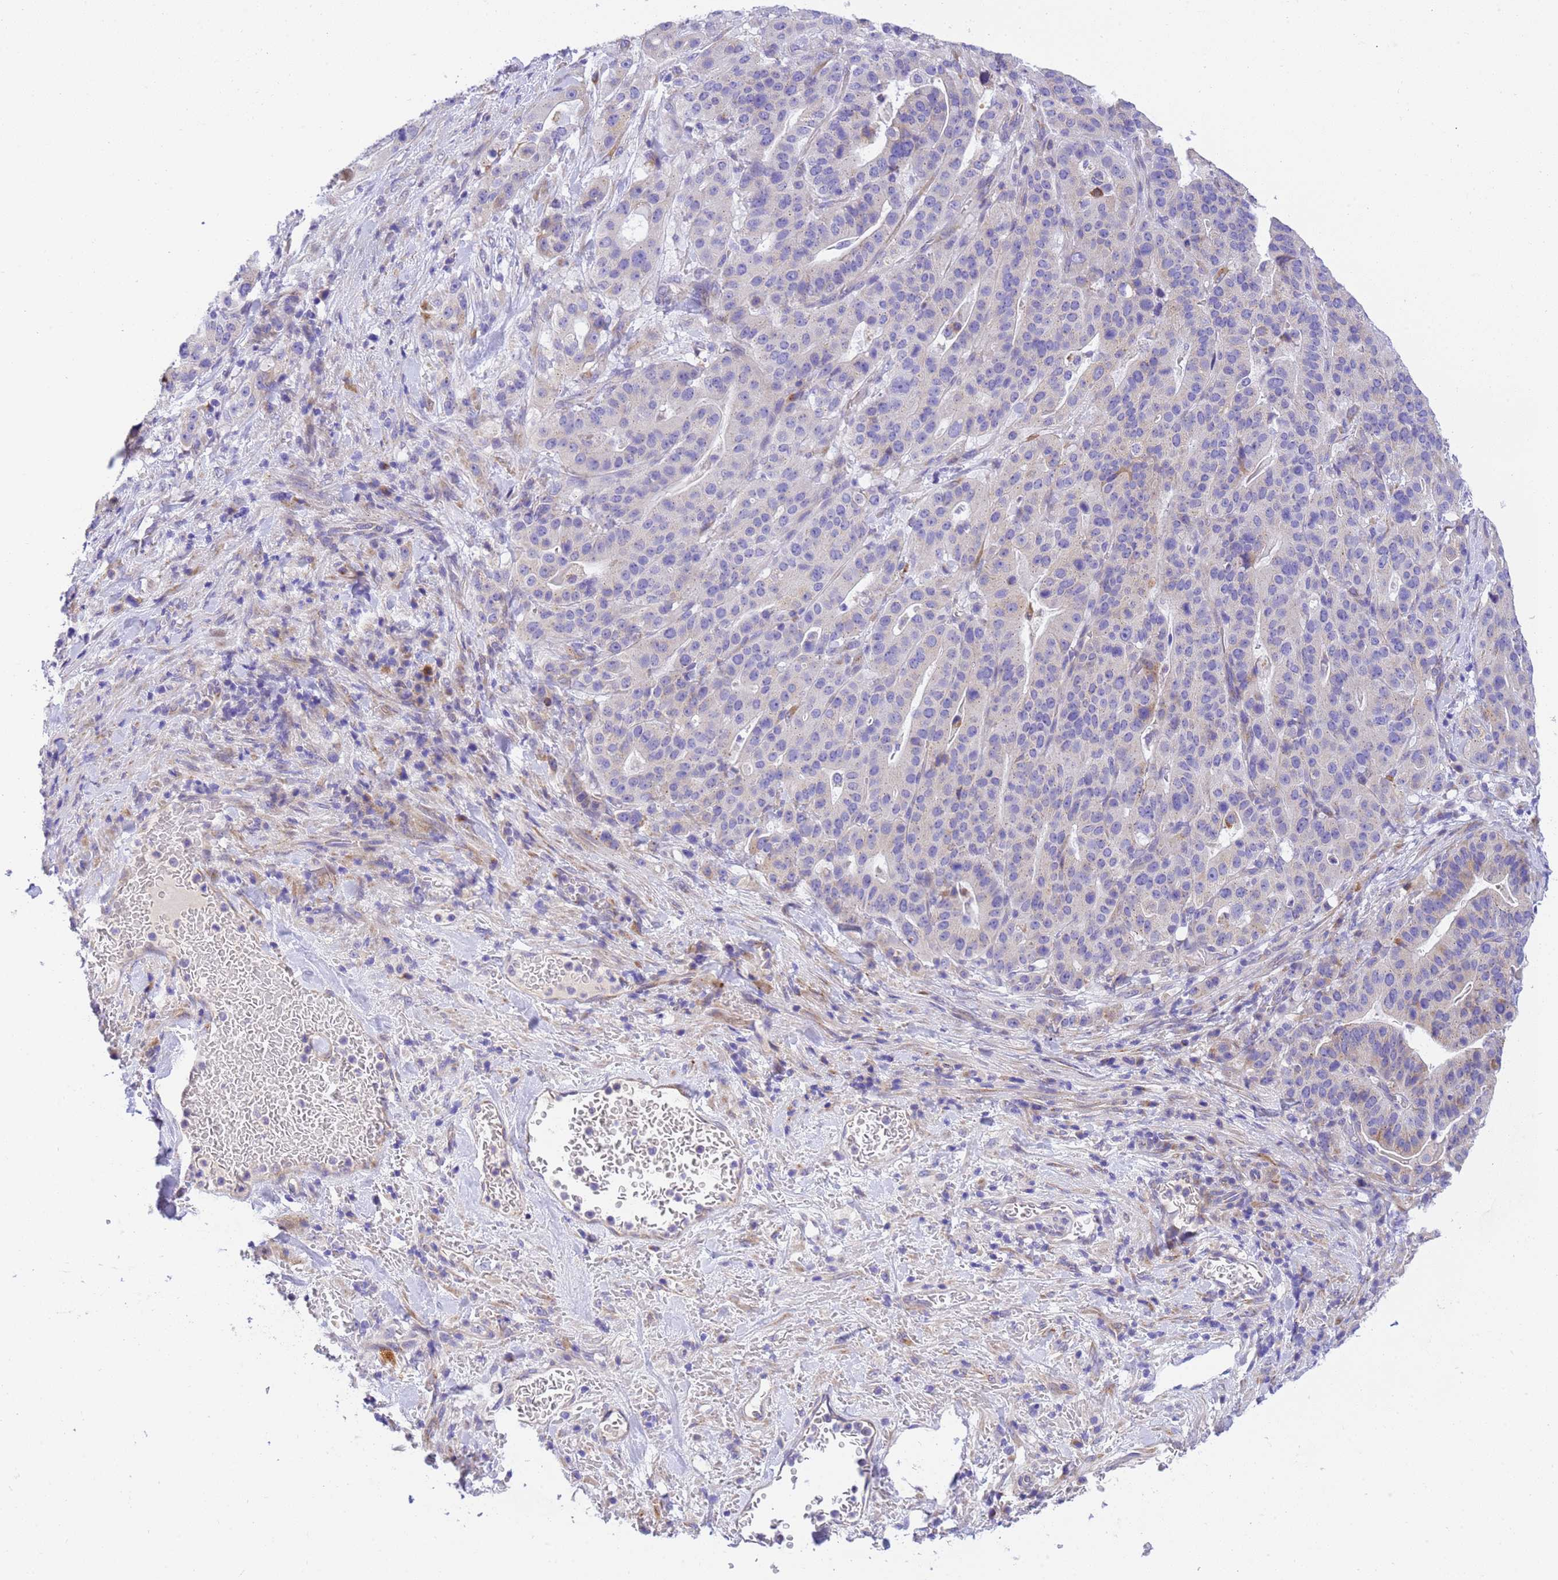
{"staining": {"intensity": "moderate", "quantity": "25%-75%", "location": "cytoplasmic/membranous"}, "tissue": "stomach cancer", "cell_type": "Tumor cells", "image_type": "cancer", "snomed": [{"axis": "morphology", "description": "Adenocarcinoma, NOS"}, {"axis": "topography", "description": "Stomach"}], "caption": "Immunohistochemical staining of human adenocarcinoma (stomach) reveals medium levels of moderate cytoplasmic/membranous staining in approximately 25%-75% of tumor cells.", "gene": "RHBDD3", "patient": {"sex": "male", "age": 48}}